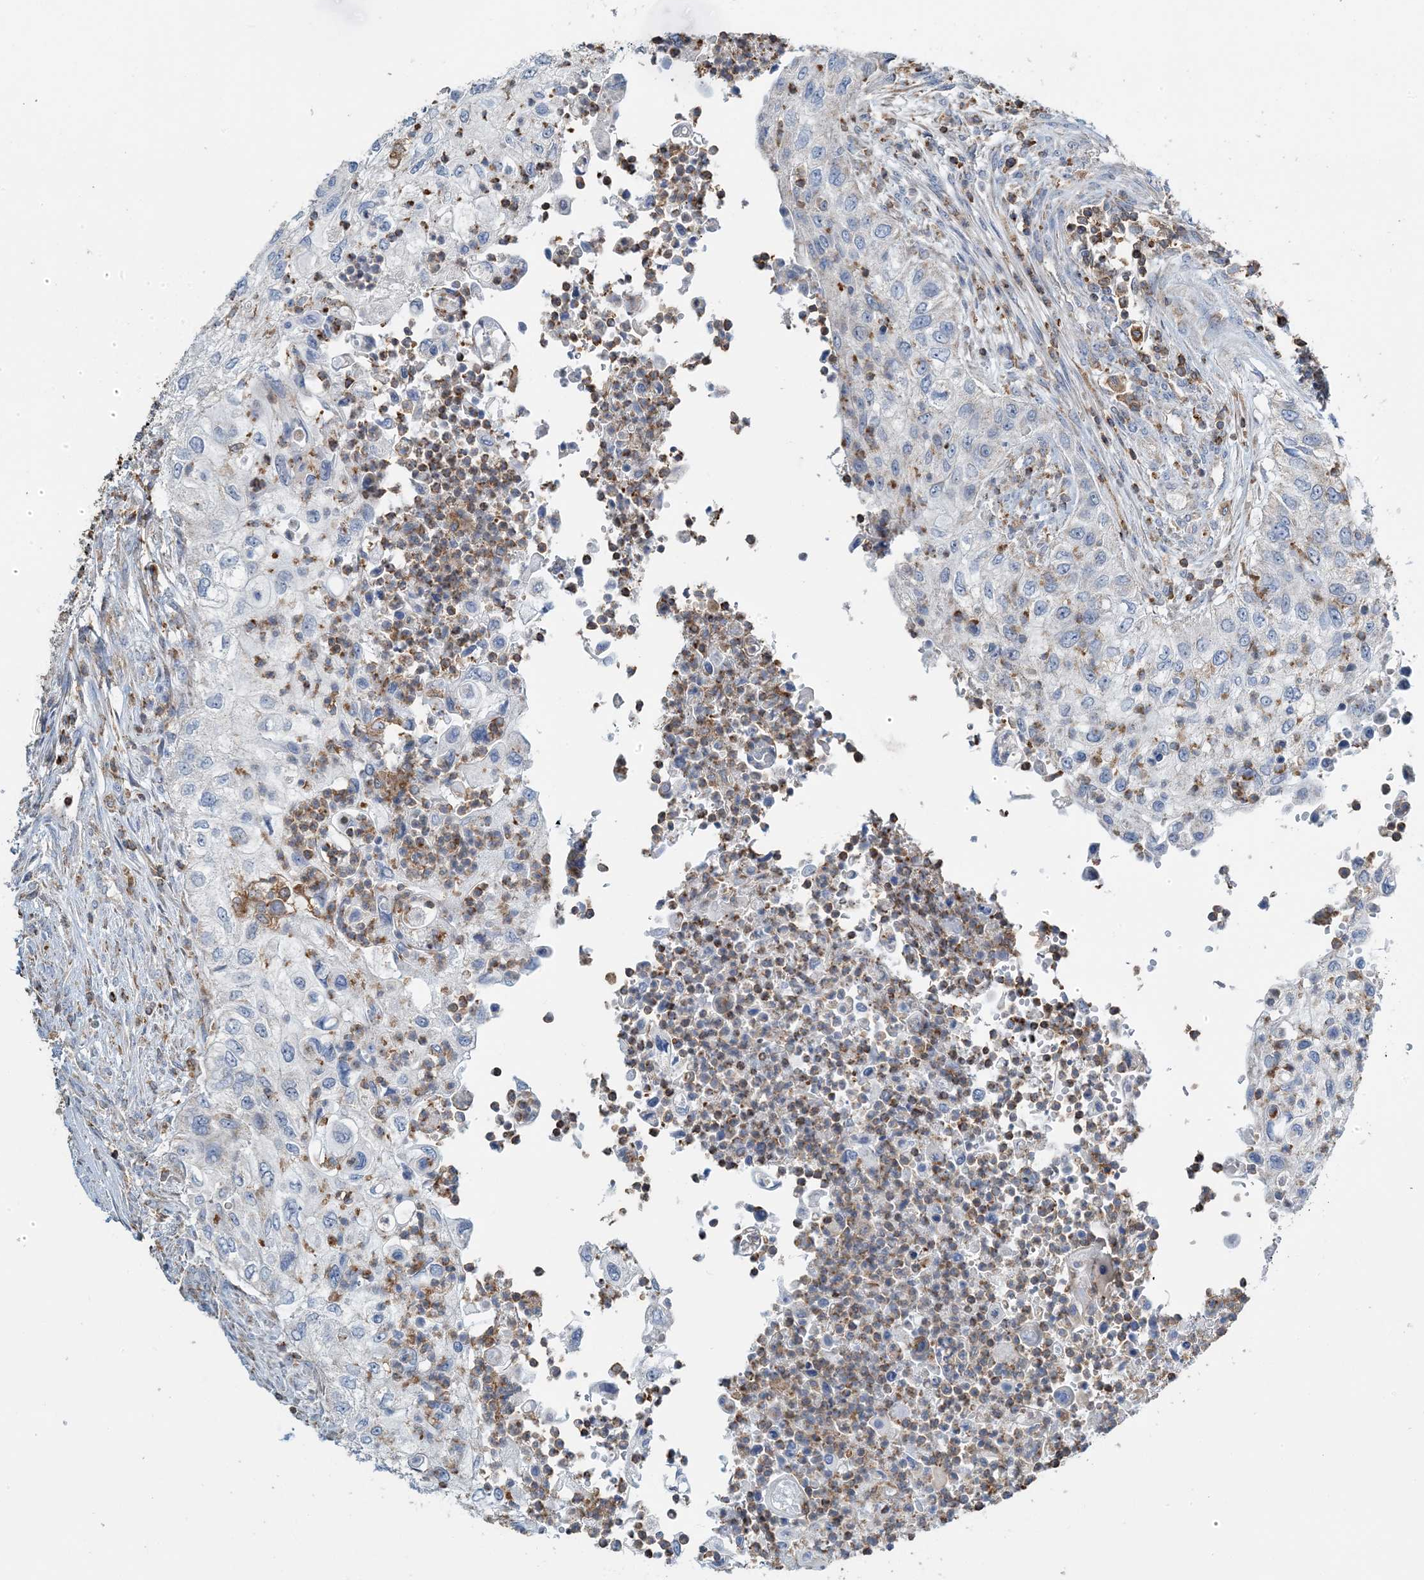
{"staining": {"intensity": "negative", "quantity": "none", "location": "none"}, "tissue": "urothelial cancer", "cell_type": "Tumor cells", "image_type": "cancer", "snomed": [{"axis": "morphology", "description": "Urothelial carcinoma, High grade"}, {"axis": "topography", "description": "Urinary bladder"}], "caption": "Micrograph shows no significant protein expression in tumor cells of high-grade urothelial carcinoma.", "gene": "TMLHE", "patient": {"sex": "female", "age": 60}}